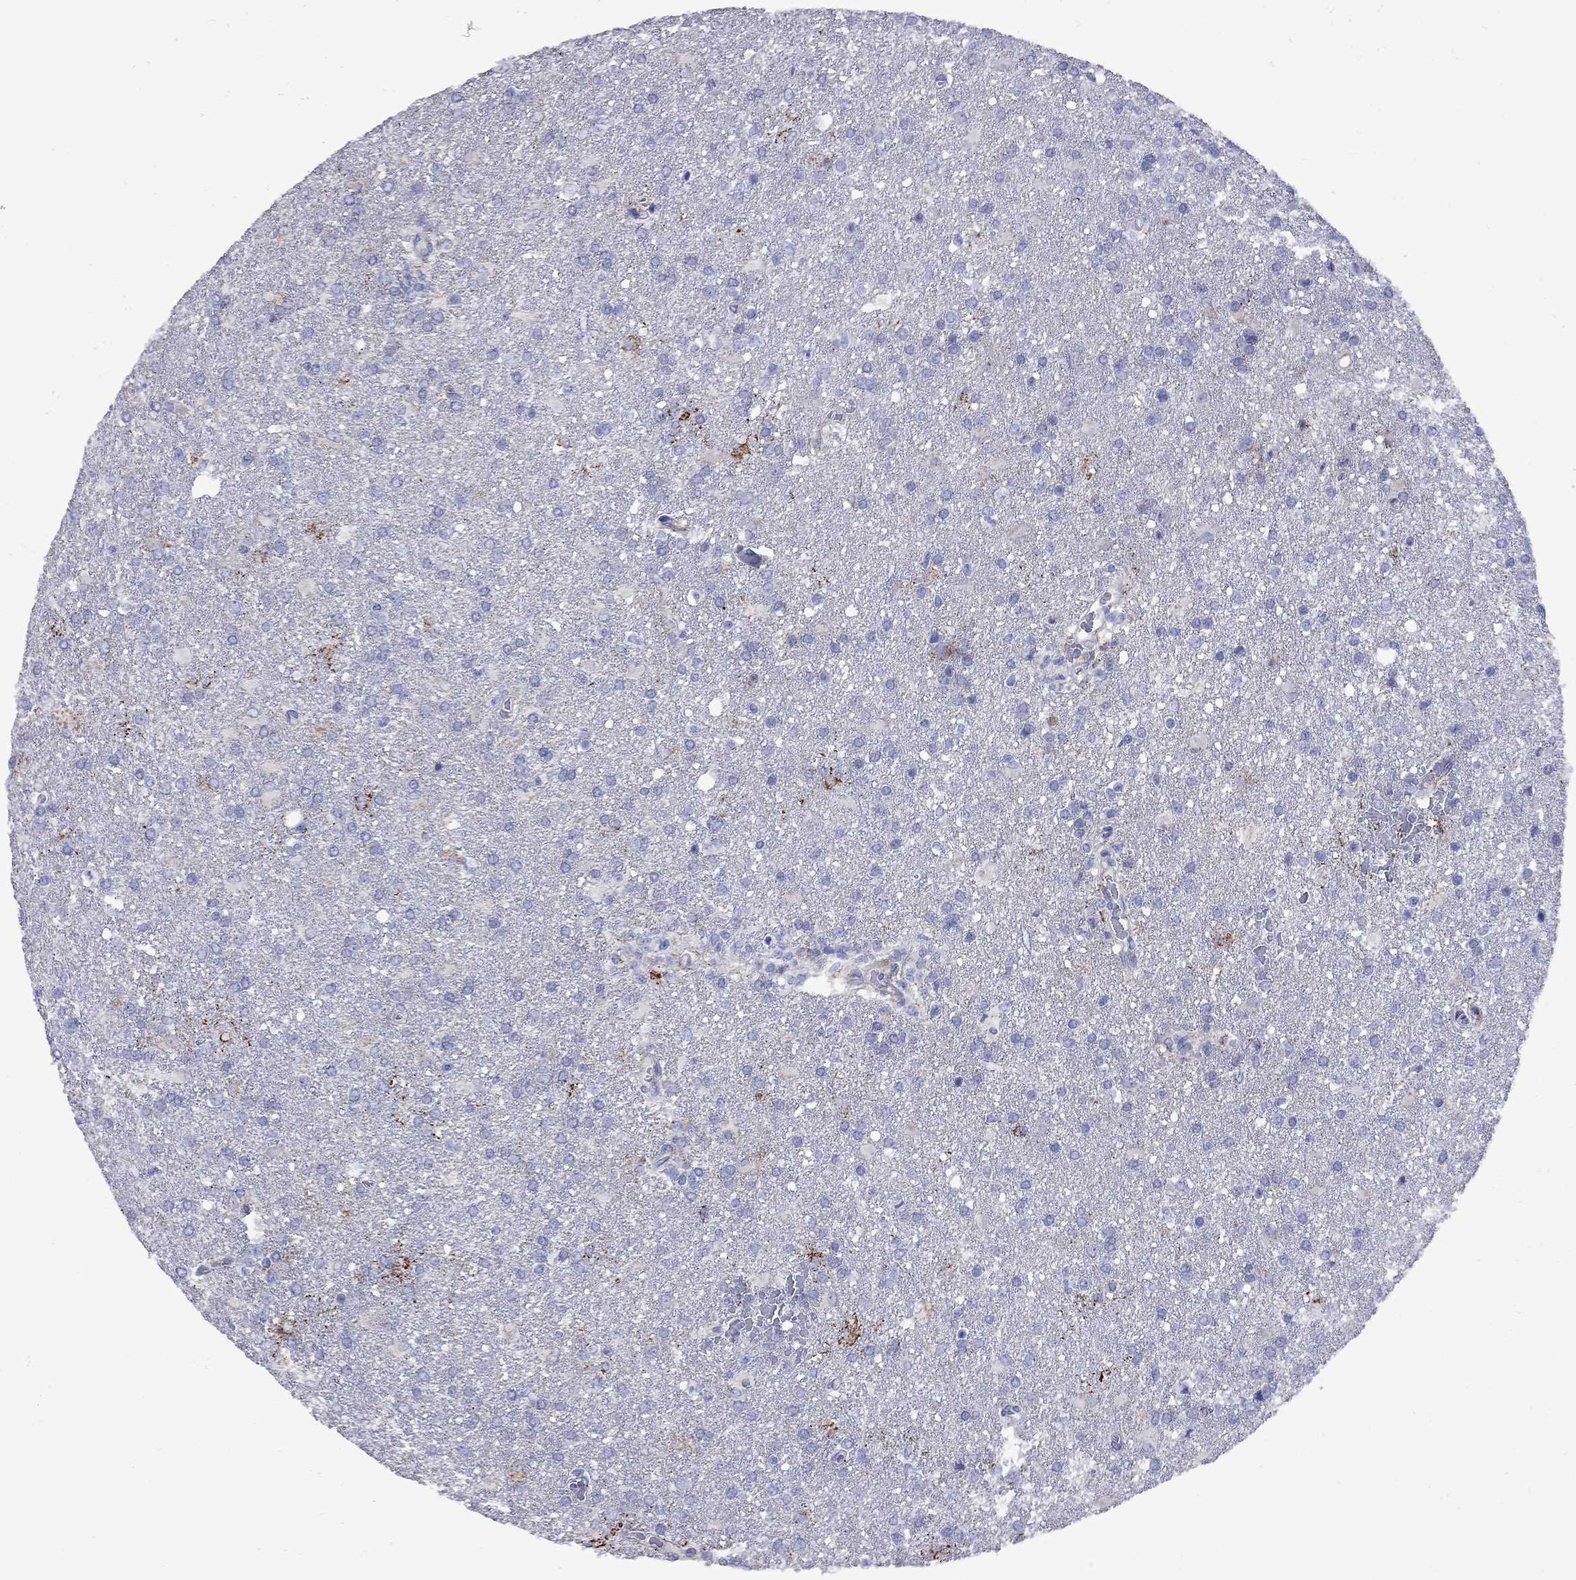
{"staining": {"intensity": "strong", "quantity": "<25%", "location": "cytoplasmic/membranous"}, "tissue": "glioma", "cell_type": "Tumor cells", "image_type": "cancer", "snomed": [{"axis": "morphology", "description": "Glioma, malignant, High grade"}, {"axis": "topography", "description": "Brain"}], "caption": "This photomicrograph exhibits immunohistochemistry staining of high-grade glioma (malignant), with medium strong cytoplasmic/membranous staining in approximately <25% of tumor cells.", "gene": "SESTD1", "patient": {"sex": "male", "age": 68}}